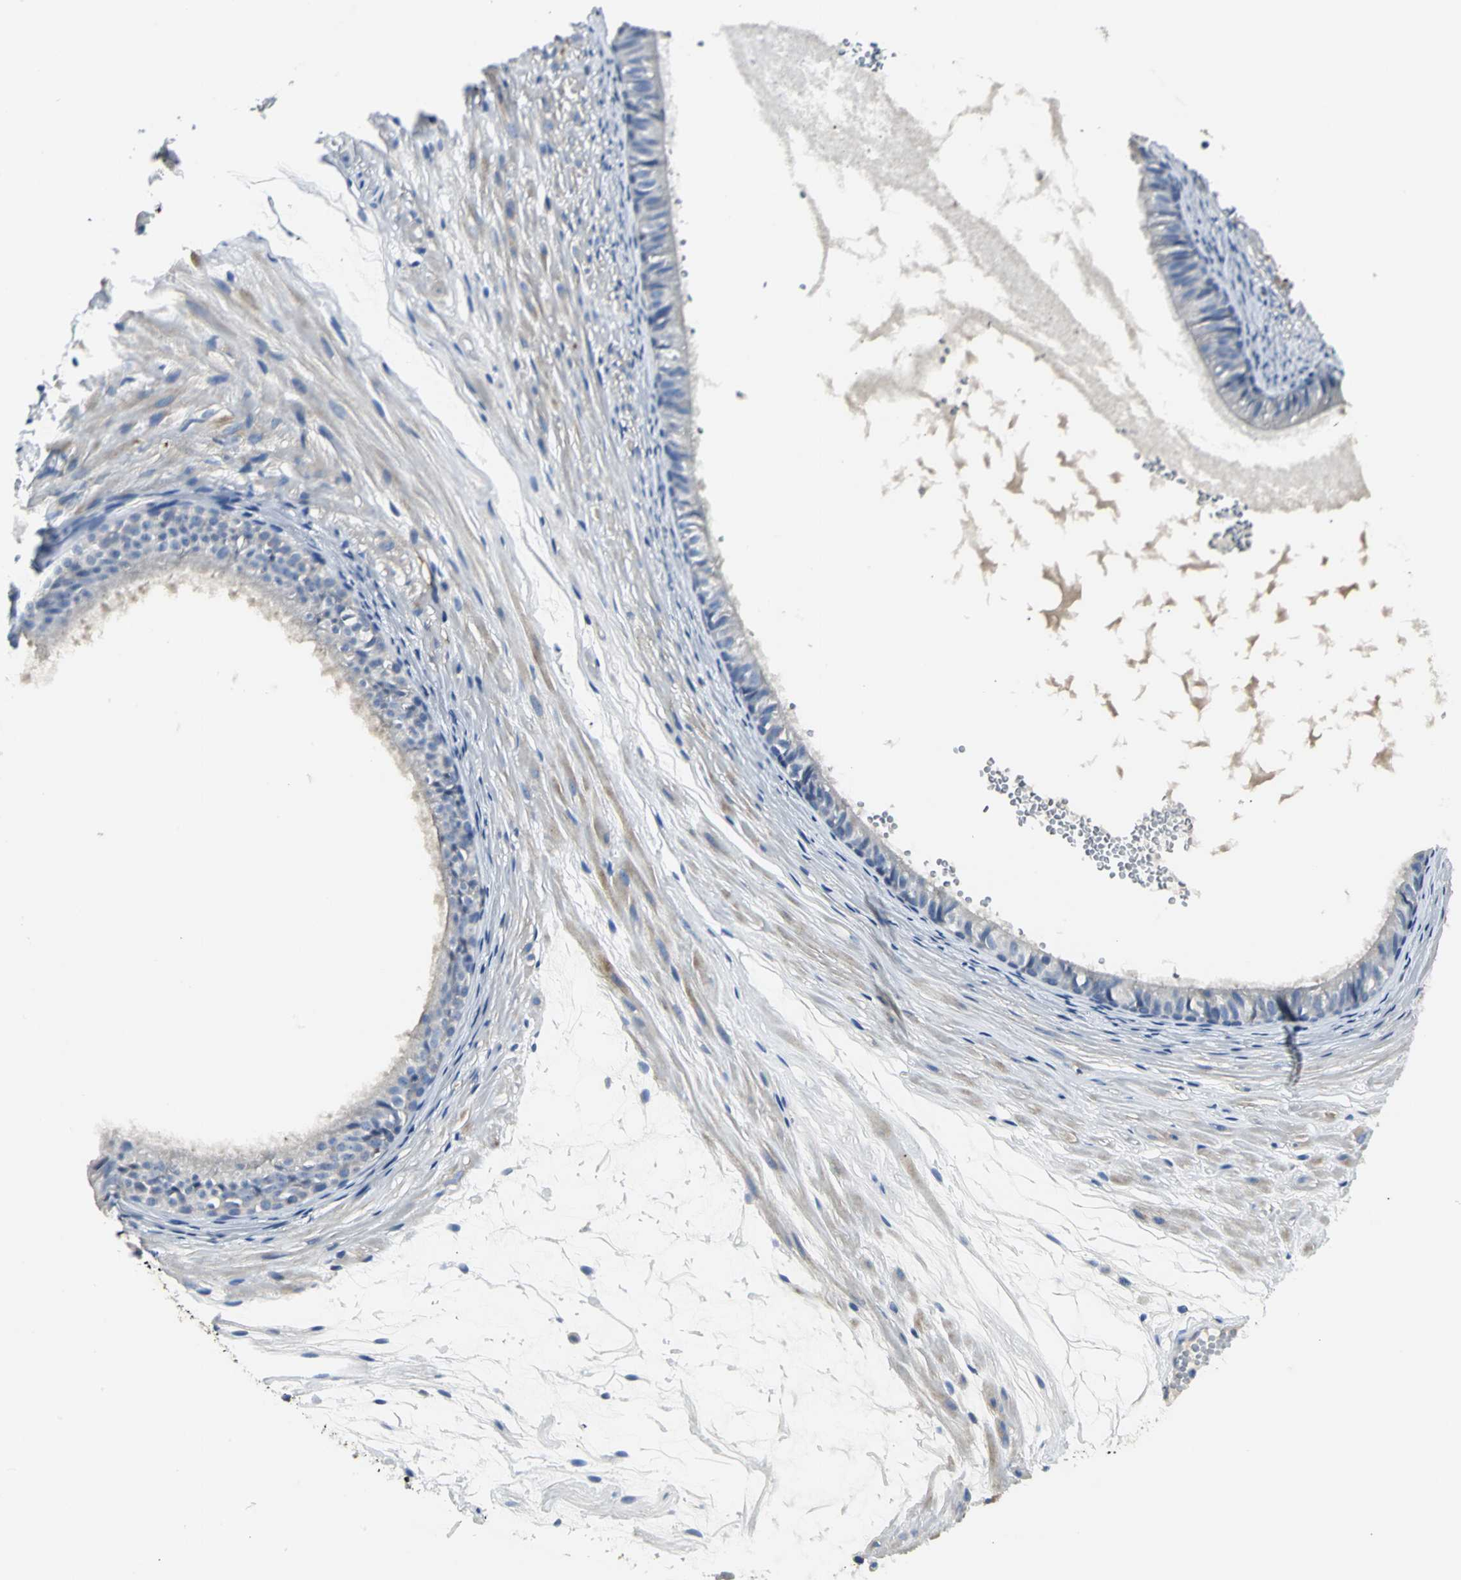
{"staining": {"intensity": "moderate", "quantity": ">75%", "location": "cytoplasmic/membranous"}, "tissue": "epididymis", "cell_type": "Glandular cells", "image_type": "normal", "snomed": [{"axis": "morphology", "description": "Normal tissue, NOS"}, {"axis": "morphology", "description": "Atrophy, NOS"}, {"axis": "topography", "description": "Testis"}, {"axis": "topography", "description": "Epididymis"}], "caption": "Protein expression analysis of unremarkable human epididymis reveals moderate cytoplasmic/membranous positivity in approximately >75% of glandular cells.", "gene": "CHRNB1", "patient": {"sex": "male", "age": 18}}